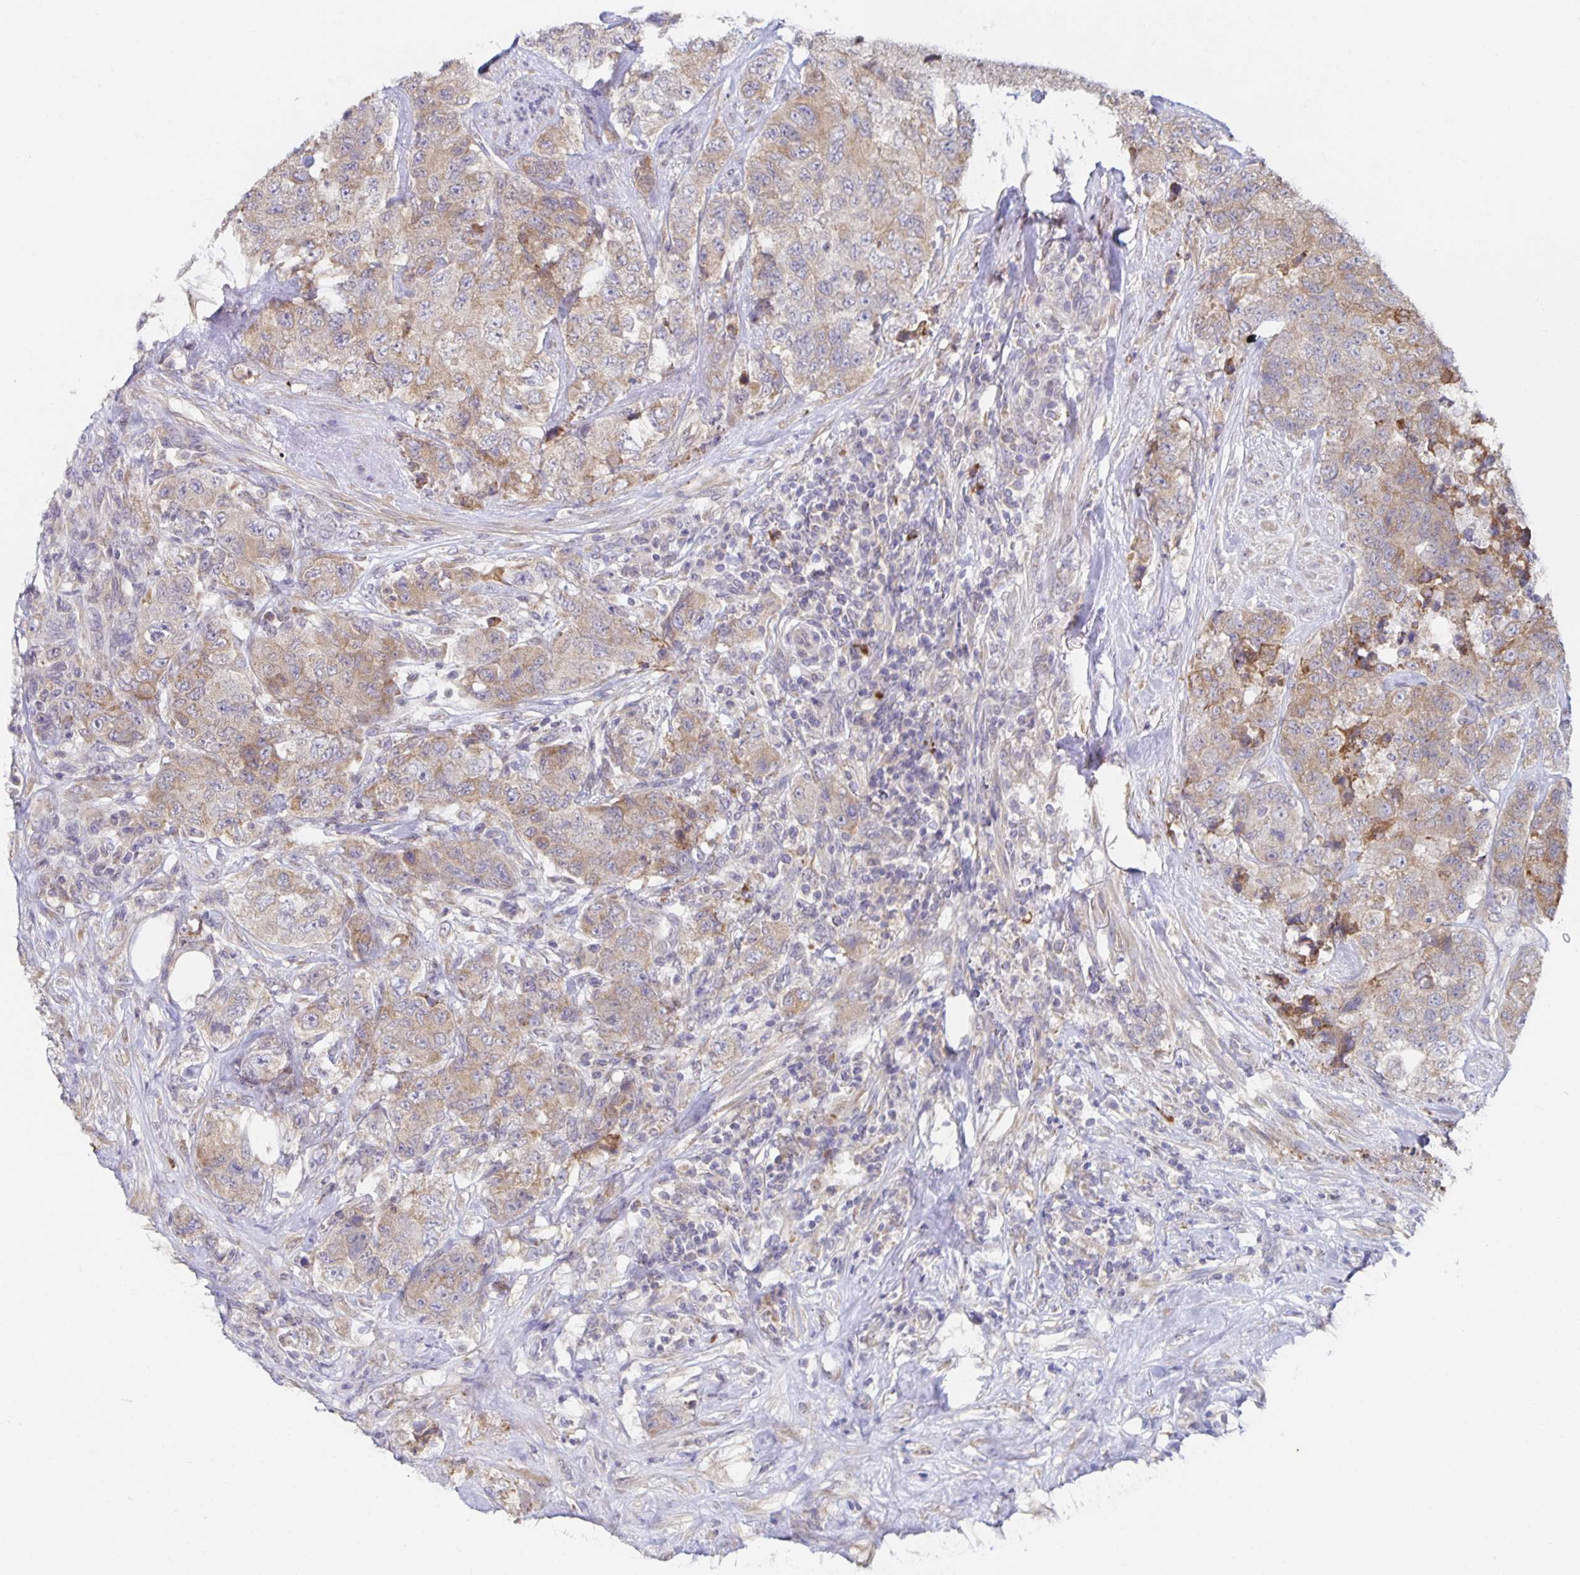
{"staining": {"intensity": "weak", "quantity": ">75%", "location": "cytoplasmic/membranous"}, "tissue": "urothelial cancer", "cell_type": "Tumor cells", "image_type": "cancer", "snomed": [{"axis": "morphology", "description": "Urothelial carcinoma, High grade"}, {"axis": "topography", "description": "Urinary bladder"}], "caption": "High-magnification brightfield microscopy of urothelial cancer stained with DAB (3,3'-diaminobenzidine) (brown) and counterstained with hematoxylin (blue). tumor cells exhibit weak cytoplasmic/membranous expression is seen in approximately>75% of cells.", "gene": "BAD", "patient": {"sex": "female", "age": 78}}